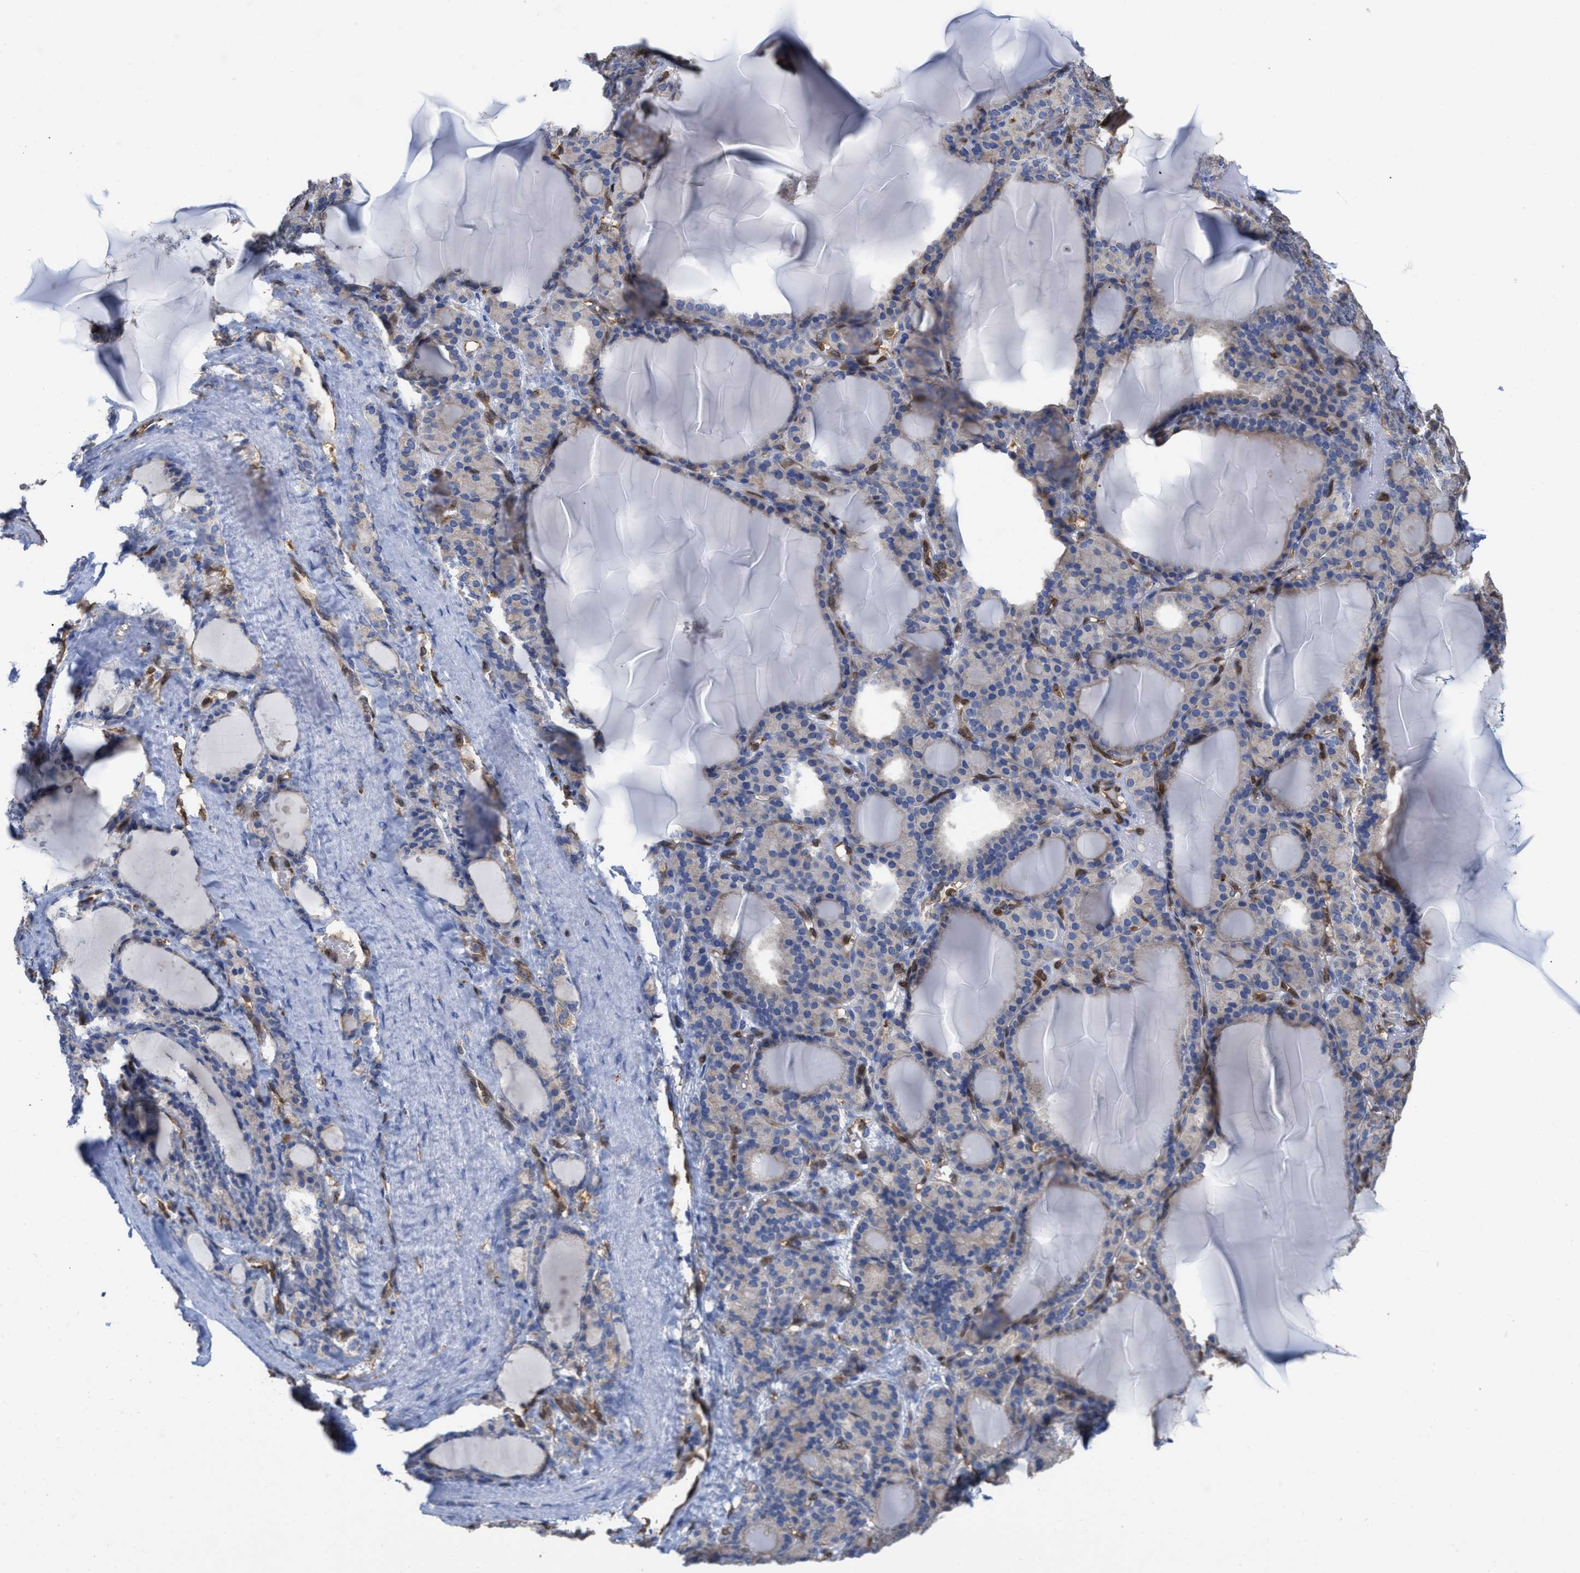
{"staining": {"intensity": "weak", "quantity": "<25%", "location": "cytoplasmic/membranous"}, "tissue": "thyroid gland", "cell_type": "Glandular cells", "image_type": "normal", "snomed": [{"axis": "morphology", "description": "Normal tissue, NOS"}, {"axis": "topography", "description": "Thyroid gland"}], "caption": "This histopathology image is of normal thyroid gland stained with immunohistochemistry to label a protein in brown with the nuclei are counter-stained blue. There is no positivity in glandular cells.", "gene": "GIMAP4", "patient": {"sex": "female", "age": 28}}